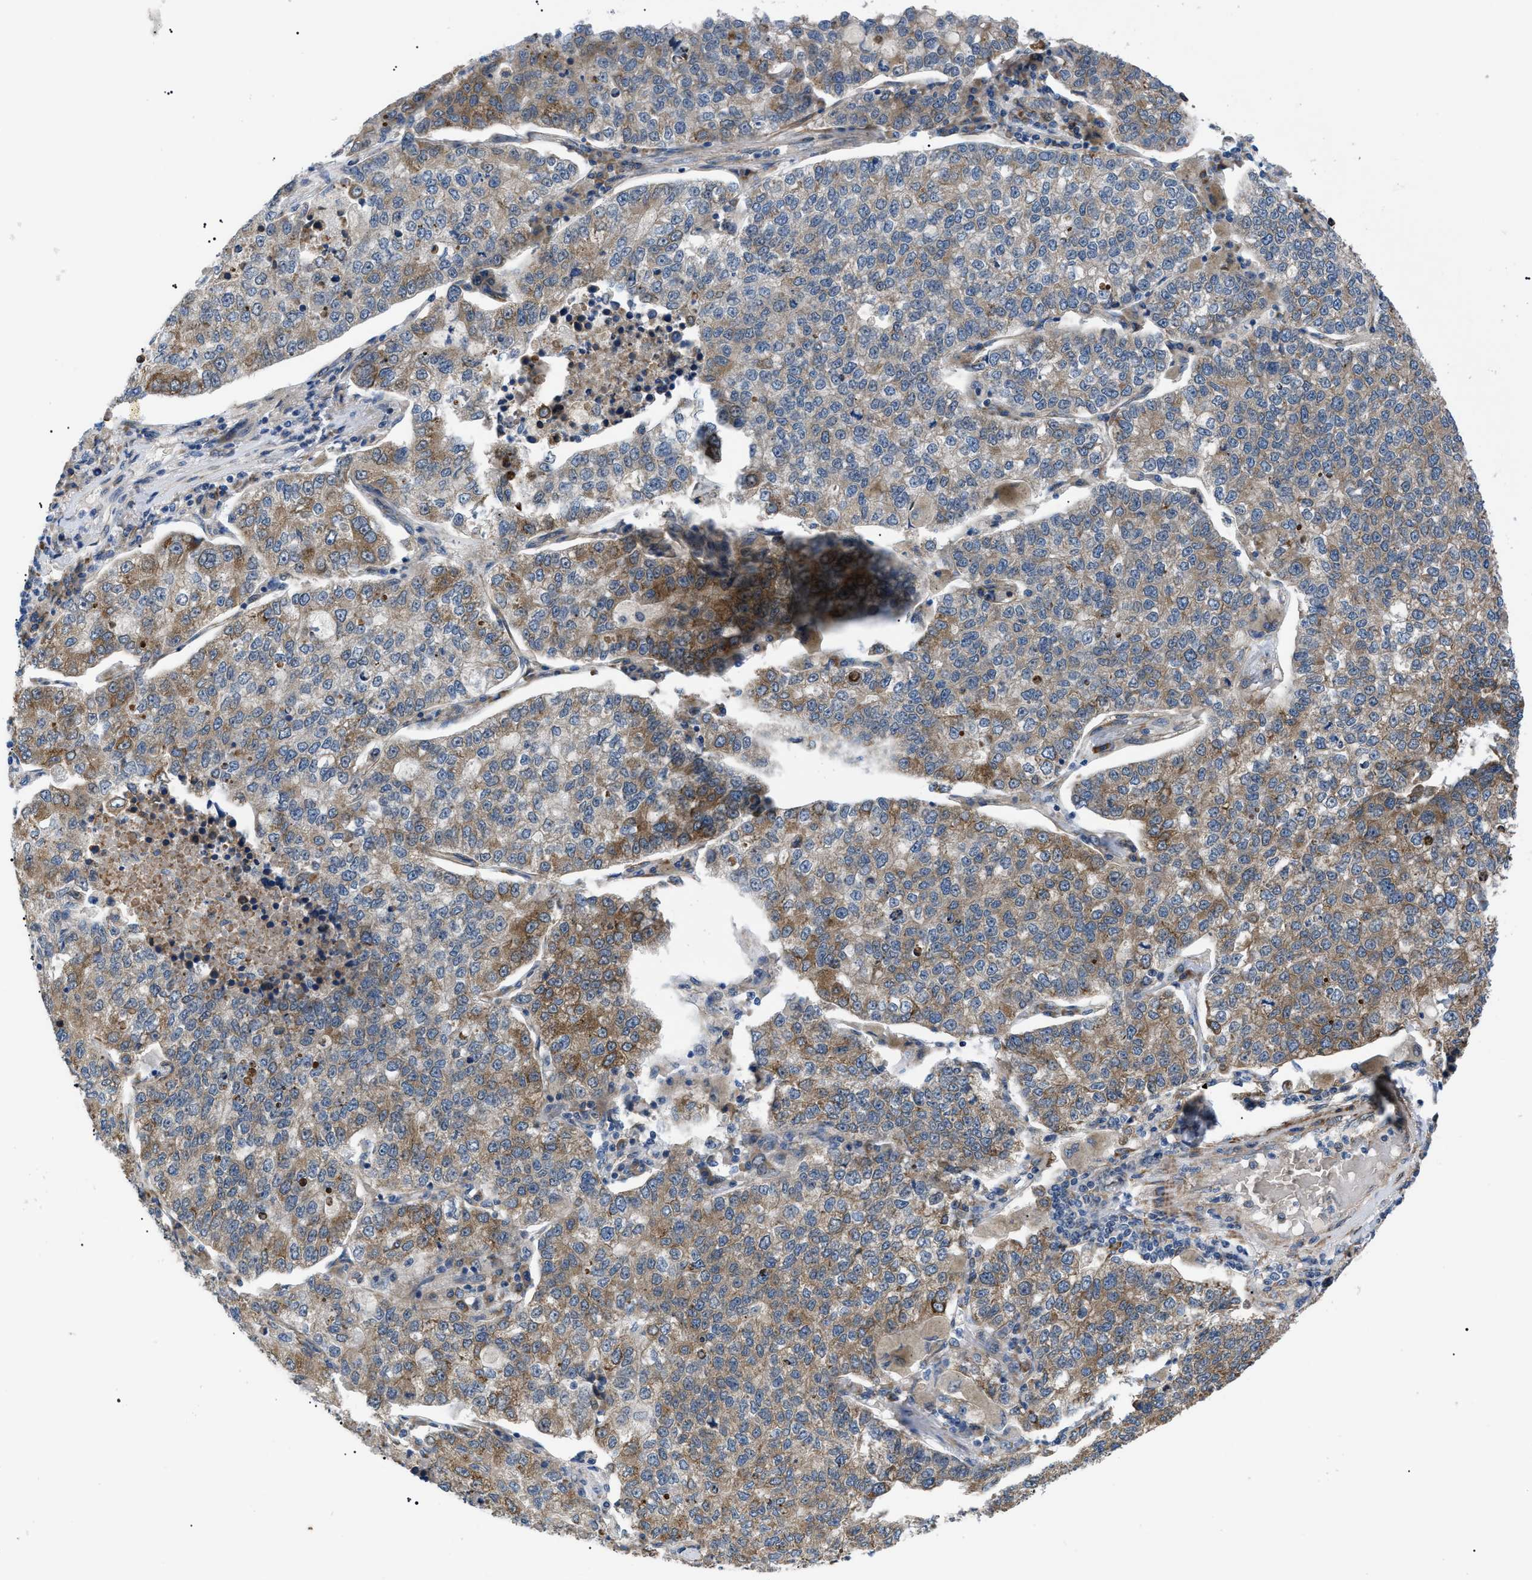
{"staining": {"intensity": "moderate", "quantity": ">75%", "location": "cytoplasmic/membranous"}, "tissue": "lung cancer", "cell_type": "Tumor cells", "image_type": "cancer", "snomed": [{"axis": "morphology", "description": "Adenocarcinoma, NOS"}, {"axis": "topography", "description": "Lung"}], "caption": "Brown immunohistochemical staining in lung adenocarcinoma exhibits moderate cytoplasmic/membranous expression in approximately >75% of tumor cells.", "gene": "MYO10", "patient": {"sex": "male", "age": 49}}